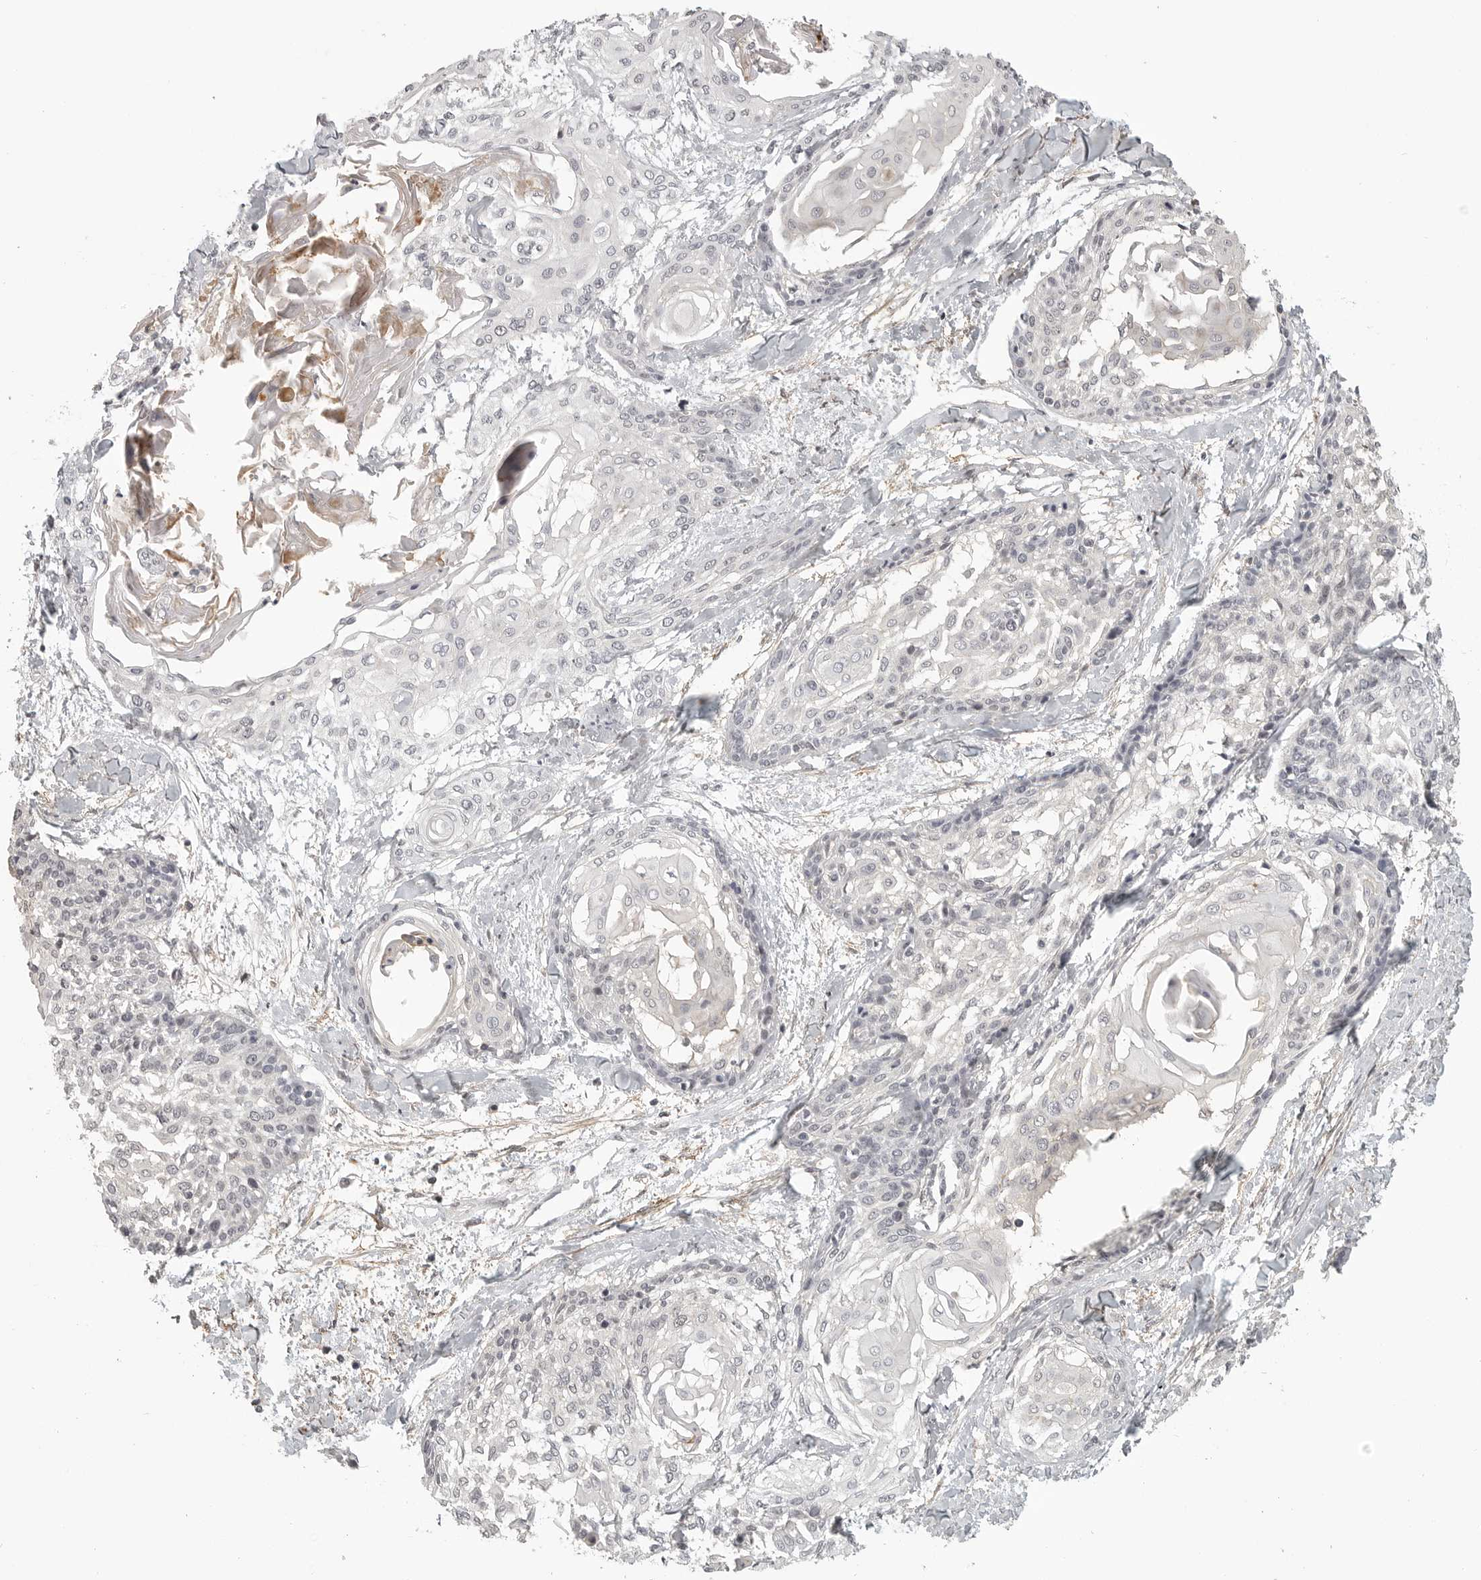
{"staining": {"intensity": "negative", "quantity": "none", "location": "none"}, "tissue": "cervical cancer", "cell_type": "Tumor cells", "image_type": "cancer", "snomed": [{"axis": "morphology", "description": "Squamous cell carcinoma, NOS"}, {"axis": "topography", "description": "Cervix"}], "caption": "A high-resolution photomicrograph shows immunohistochemistry staining of squamous cell carcinoma (cervical), which demonstrates no significant expression in tumor cells.", "gene": "UROD", "patient": {"sex": "female", "age": 57}}